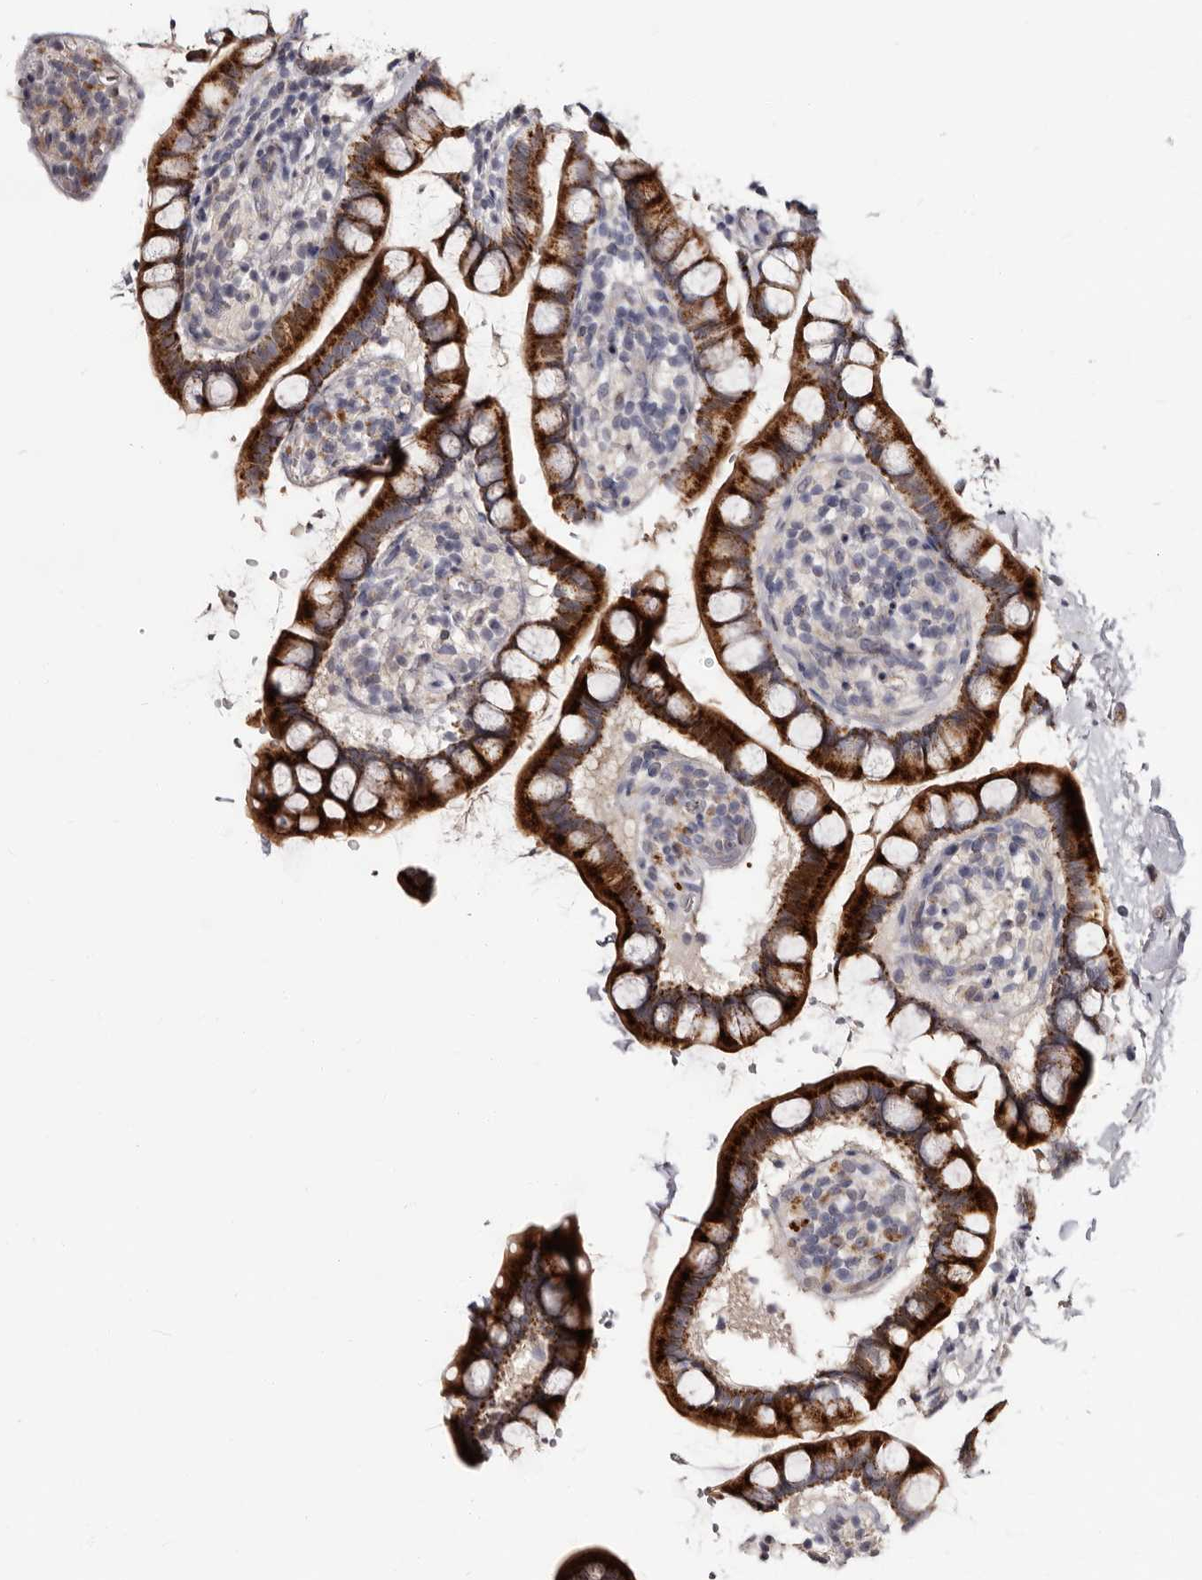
{"staining": {"intensity": "strong", "quantity": ">75%", "location": "cytoplasmic/membranous"}, "tissue": "small intestine", "cell_type": "Glandular cells", "image_type": "normal", "snomed": [{"axis": "morphology", "description": "Normal tissue, NOS"}, {"axis": "topography", "description": "Smooth muscle"}, {"axis": "topography", "description": "Small intestine"}], "caption": "Immunohistochemical staining of unremarkable small intestine exhibits strong cytoplasmic/membranous protein positivity in approximately >75% of glandular cells. (DAB IHC, brown staining for protein, blue staining for nuclei).", "gene": "PTAFR", "patient": {"sex": "female", "age": 84}}